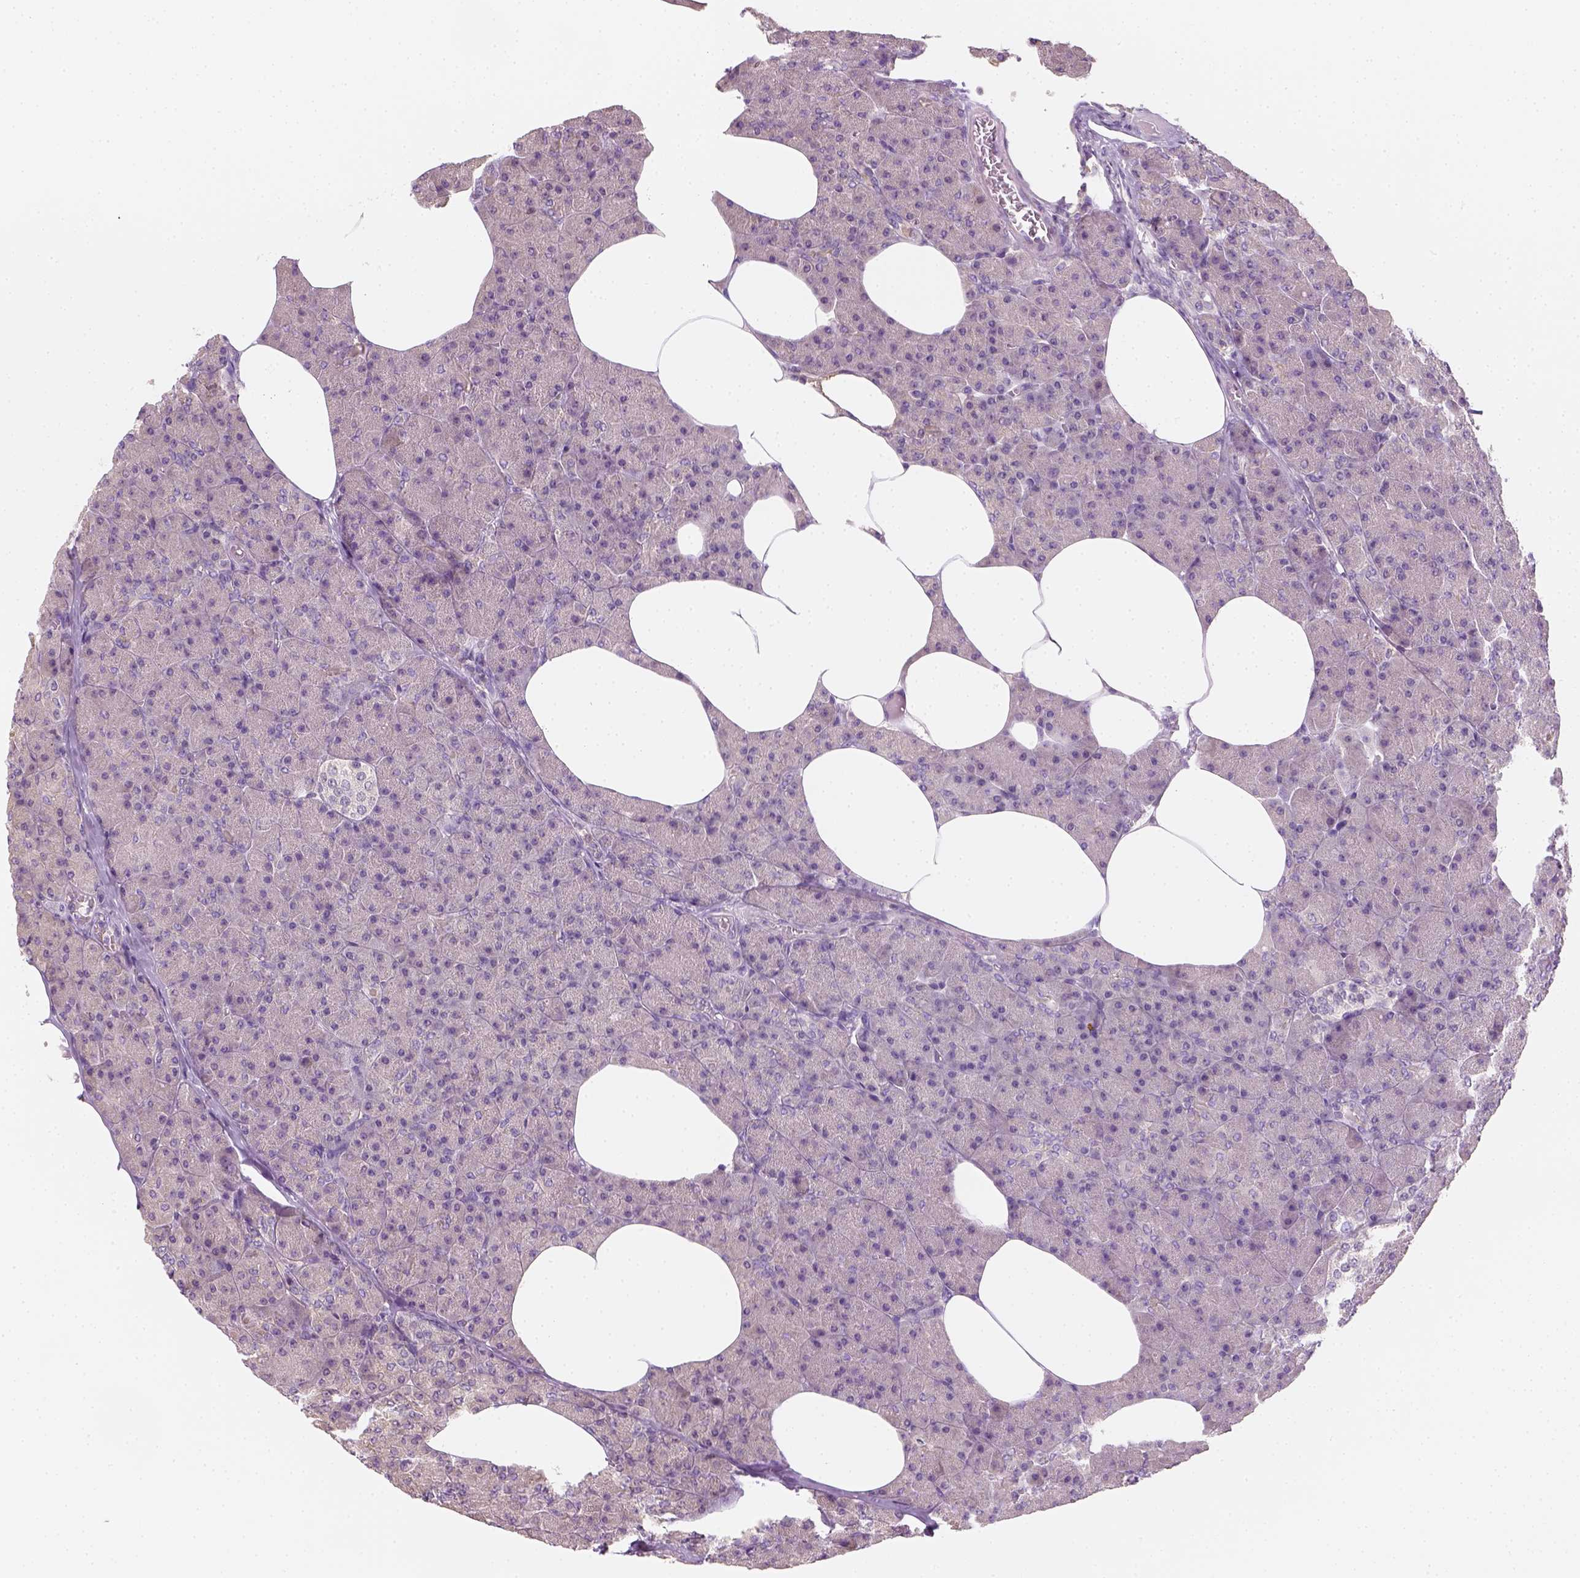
{"staining": {"intensity": "negative", "quantity": "none", "location": "none"}, "tissue": "pancreas", "cell_type": "Exocrine glandular cells", "image_type": "normal", "snomed": [{"axis": "morphology", "description": "Normal tissue, NOS"}, {"axis": "topography", "description": "Pancreas"}], "caption": "DAB (3,3'-diaminobenzidine) immunohistochemical staining of benign human pancreas displays no significant staining in exocrine glandular cells. (Brightfield microscopy of DAB immunohistochemistry (IHC) at high magnification).", "gene": "EPHB1", "patient": {"sex": "female", "age": 45}}